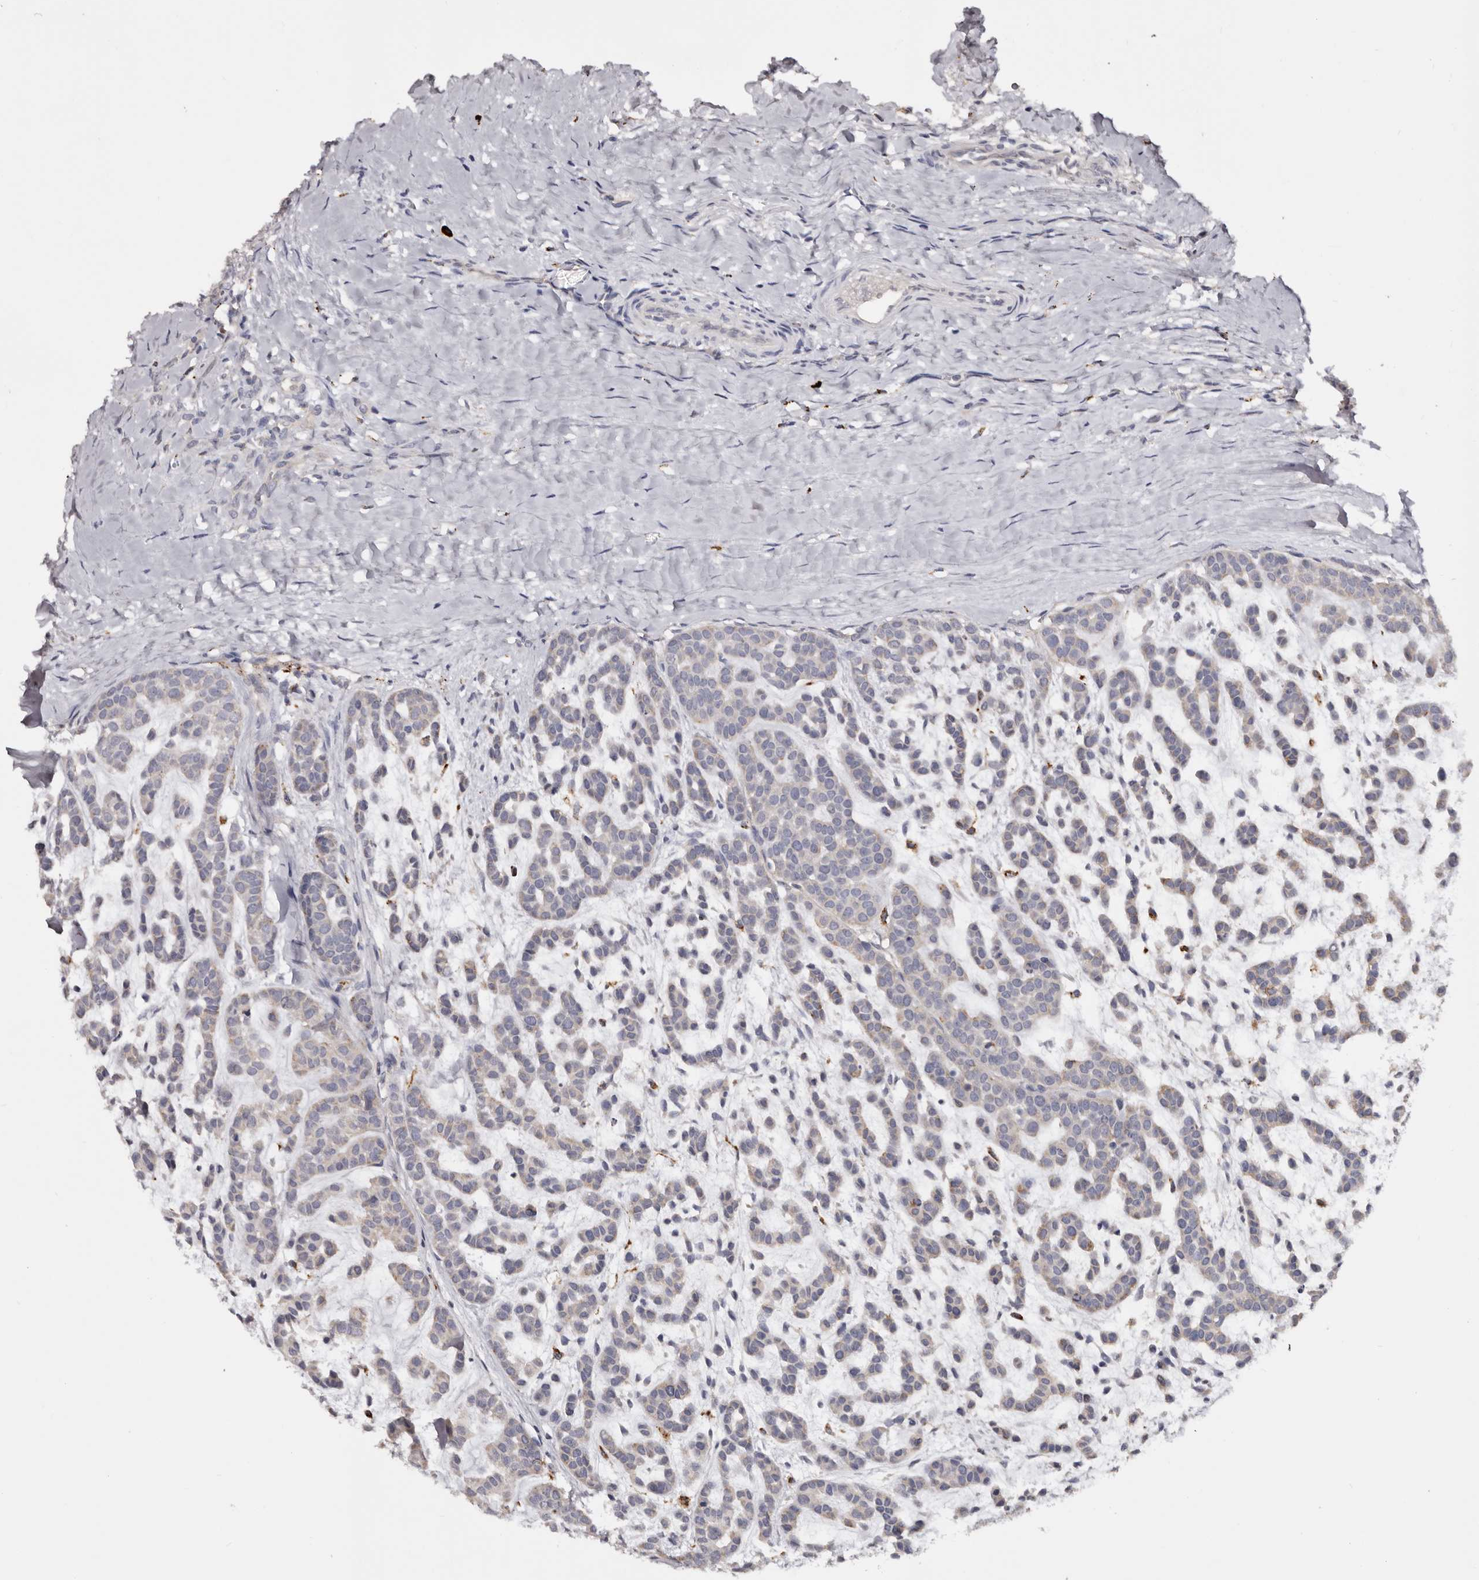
{"staining": {"intensity": "negative", "quantity": "none", "location": "none"}, "tissue": "head and neck cancer", "cell_type": "Tumor cells", "image_type": "cancer", "snomed": [{"axis": "morphology", "description": "Adenocarcinoma, NOS"}, {"axis": "morphology", "description": "Adenoma, NOS"}, {"axis": "topography", "description": "Head-Neck"}], "caption": "There is no significant positivity in tumor cells of head and neck cancer (adenoma).", "gene": "DAP", "patient": {"sex": "female", "age": 55}}